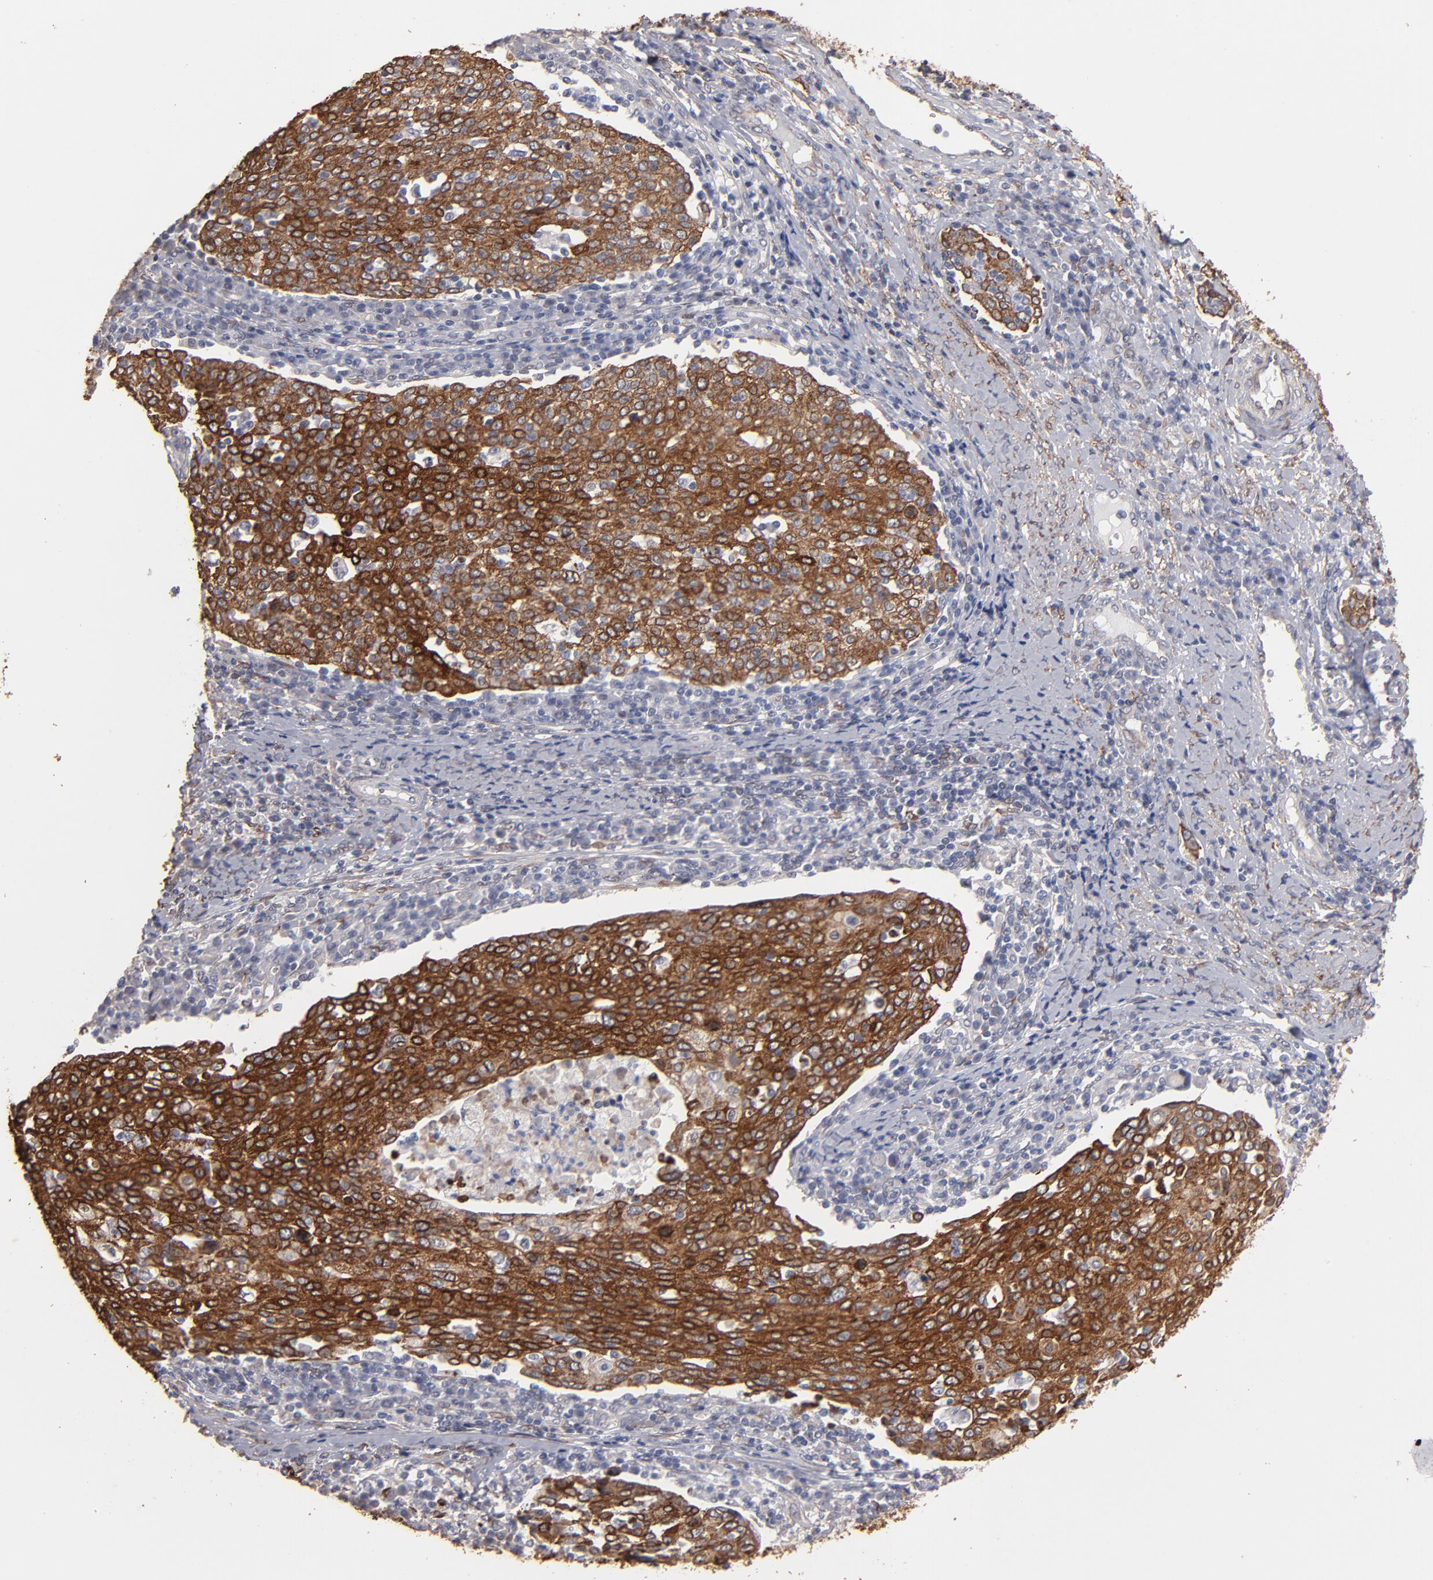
{"staining": {"intensity": "moderate", "quantity": ">75%", "location": "cytoplasmic/membranous"}, "tissue": "cervical cancer", "cell_type": "Tumor cells", "image_type": "cancer", "snomed": [{"axis": "morphology", "description": "Squamous cell carcinoma, NOS"}, {"axis": "topography", "description": "Cervix"}], "caption": "Human cervical cancer (squamous cell carcinoma) stained with a protein marker shows moderate staining in tumor cells.", "gene": "PGRMC1", "patient": {"sex": "female", "age": 40}}